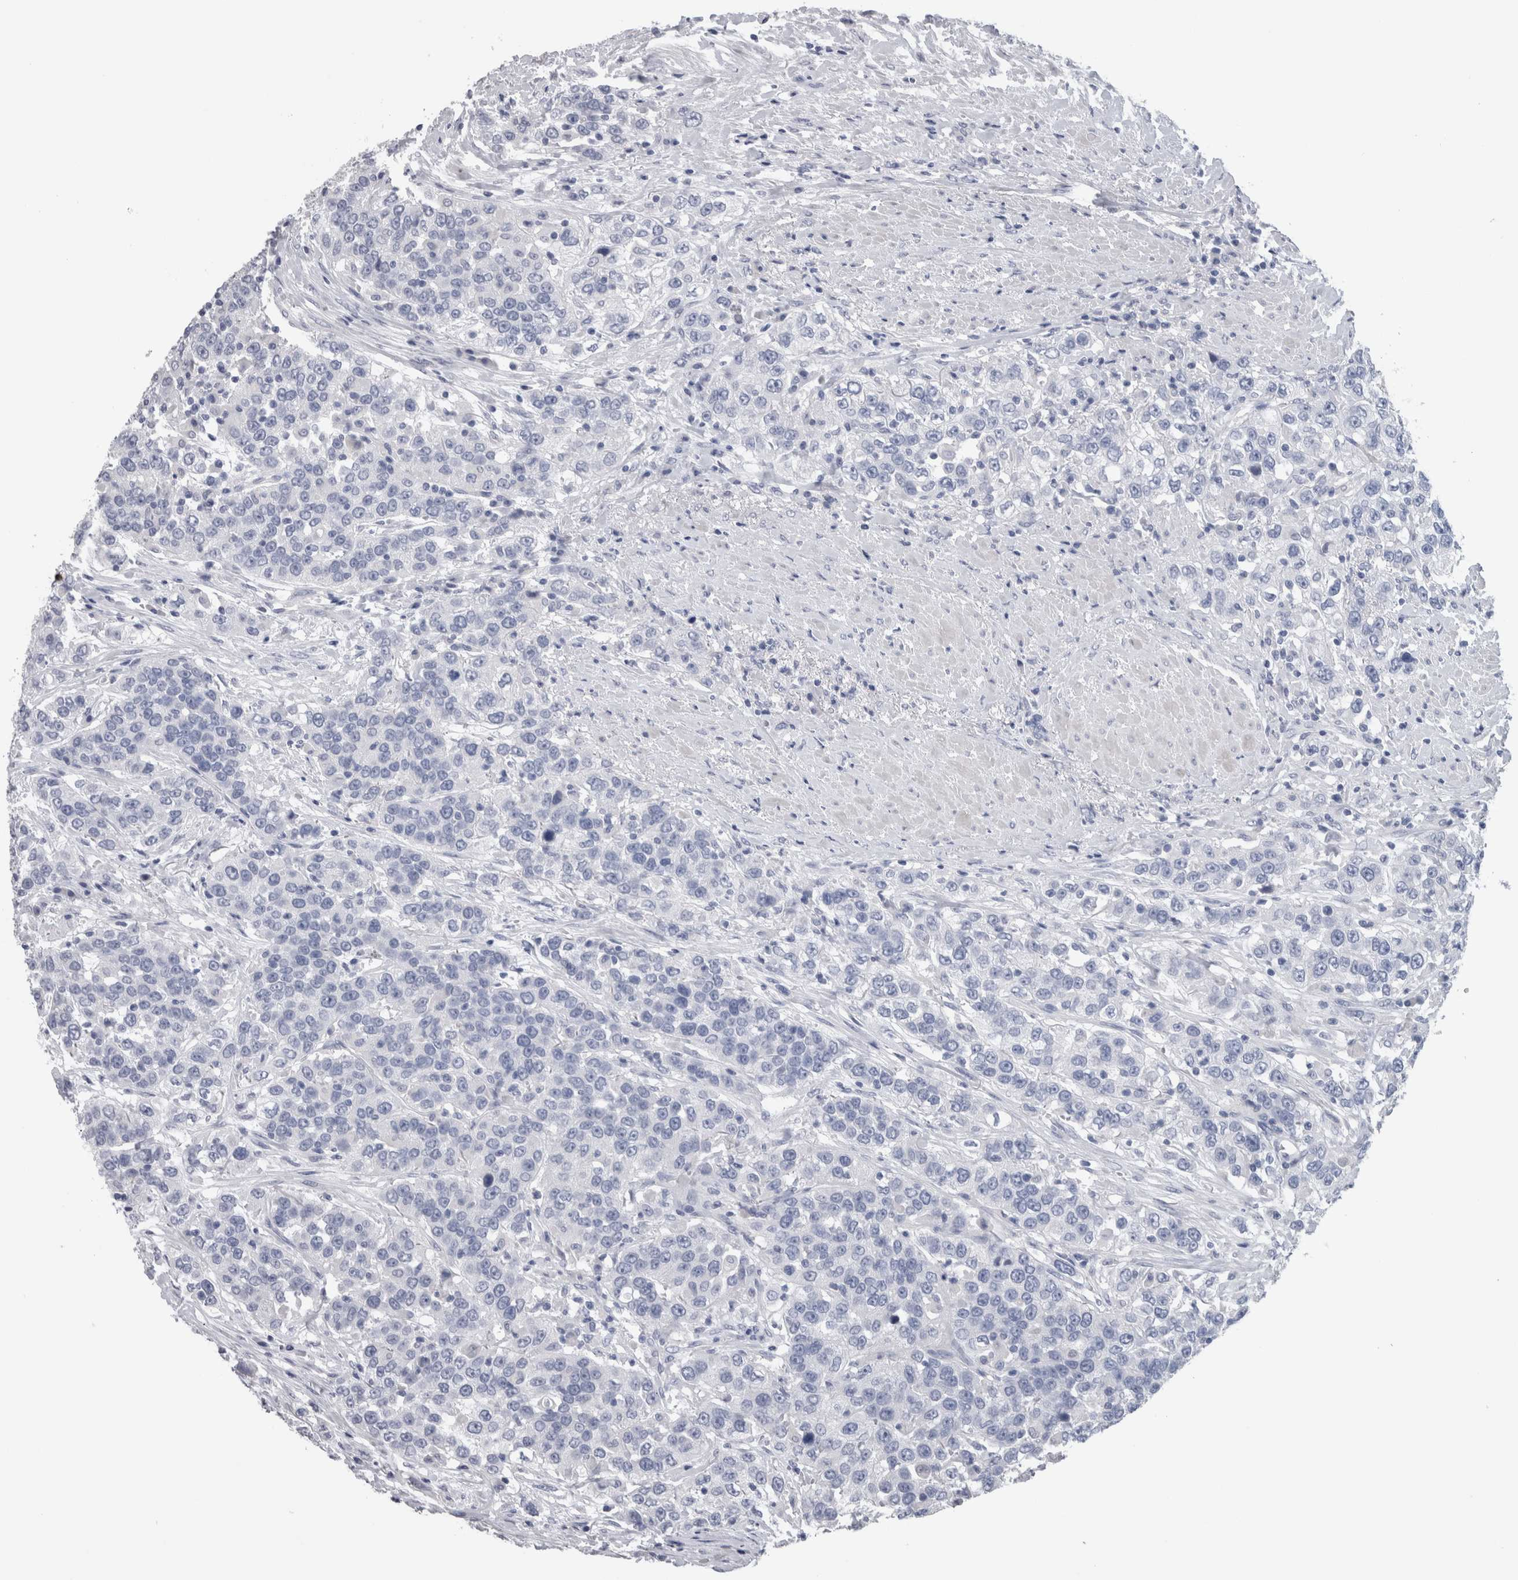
{"staining": {"intensity": "negative", "quantity": "none", "location": "none"}, "tissue": "urothelial cancer", "cell_type": "Tumor cells", "image_type": "cancer", "snomed": [{"axis": "morphology", "description": "Urothelial carcinoma, High grade"}, {"axis": "topography", "description": "Urinary bladder"}], "caption": "Urothelial cancer stained for a protein using immunohistochemistry demonstrates no positivity tumor cells.", "gene": "CA8", "patient": {"sex": "female", "age": 80}}